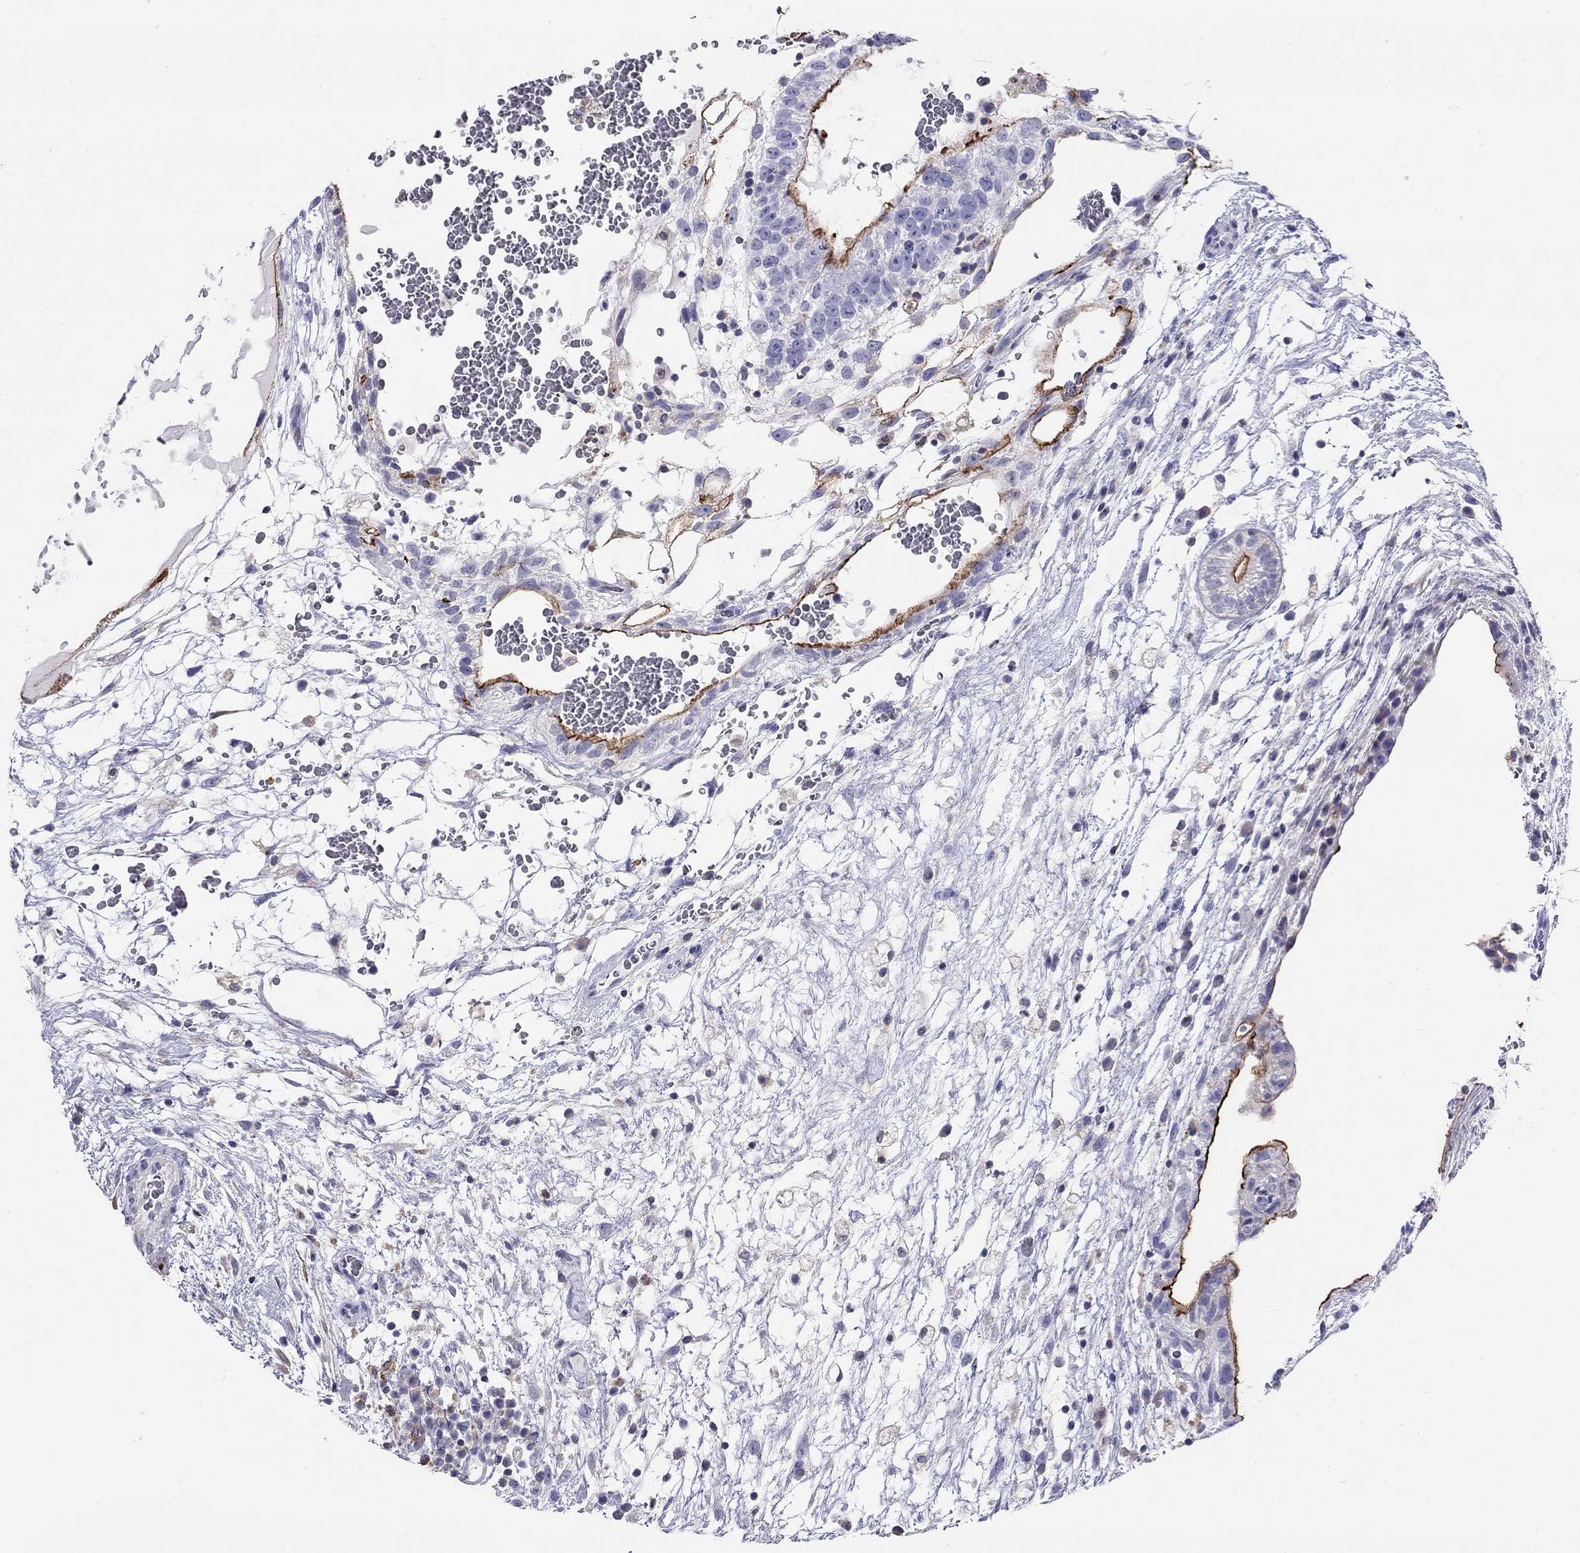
{"staining": {"intensity": "negative", "quantity": "none", "location": "none"}, "tissue": "testis cancer", "cell_type": "Tumor cells", "image_type": "cancer", "snomed": [{"axis": "morphology", "description": "Normal tissue, NOS"}, {"axis": "morphology", "description": "Carcinoma, Embryonal, NOS"}, {"axis": "topography", "description": "Testis"}], "caption": "Immunohistochemistry (IHC) of testis embryonal carcinoma displays no staining in tumor cells.", "gene": "SLC46A2", "patient": {"sex": "male", "age": 32}}